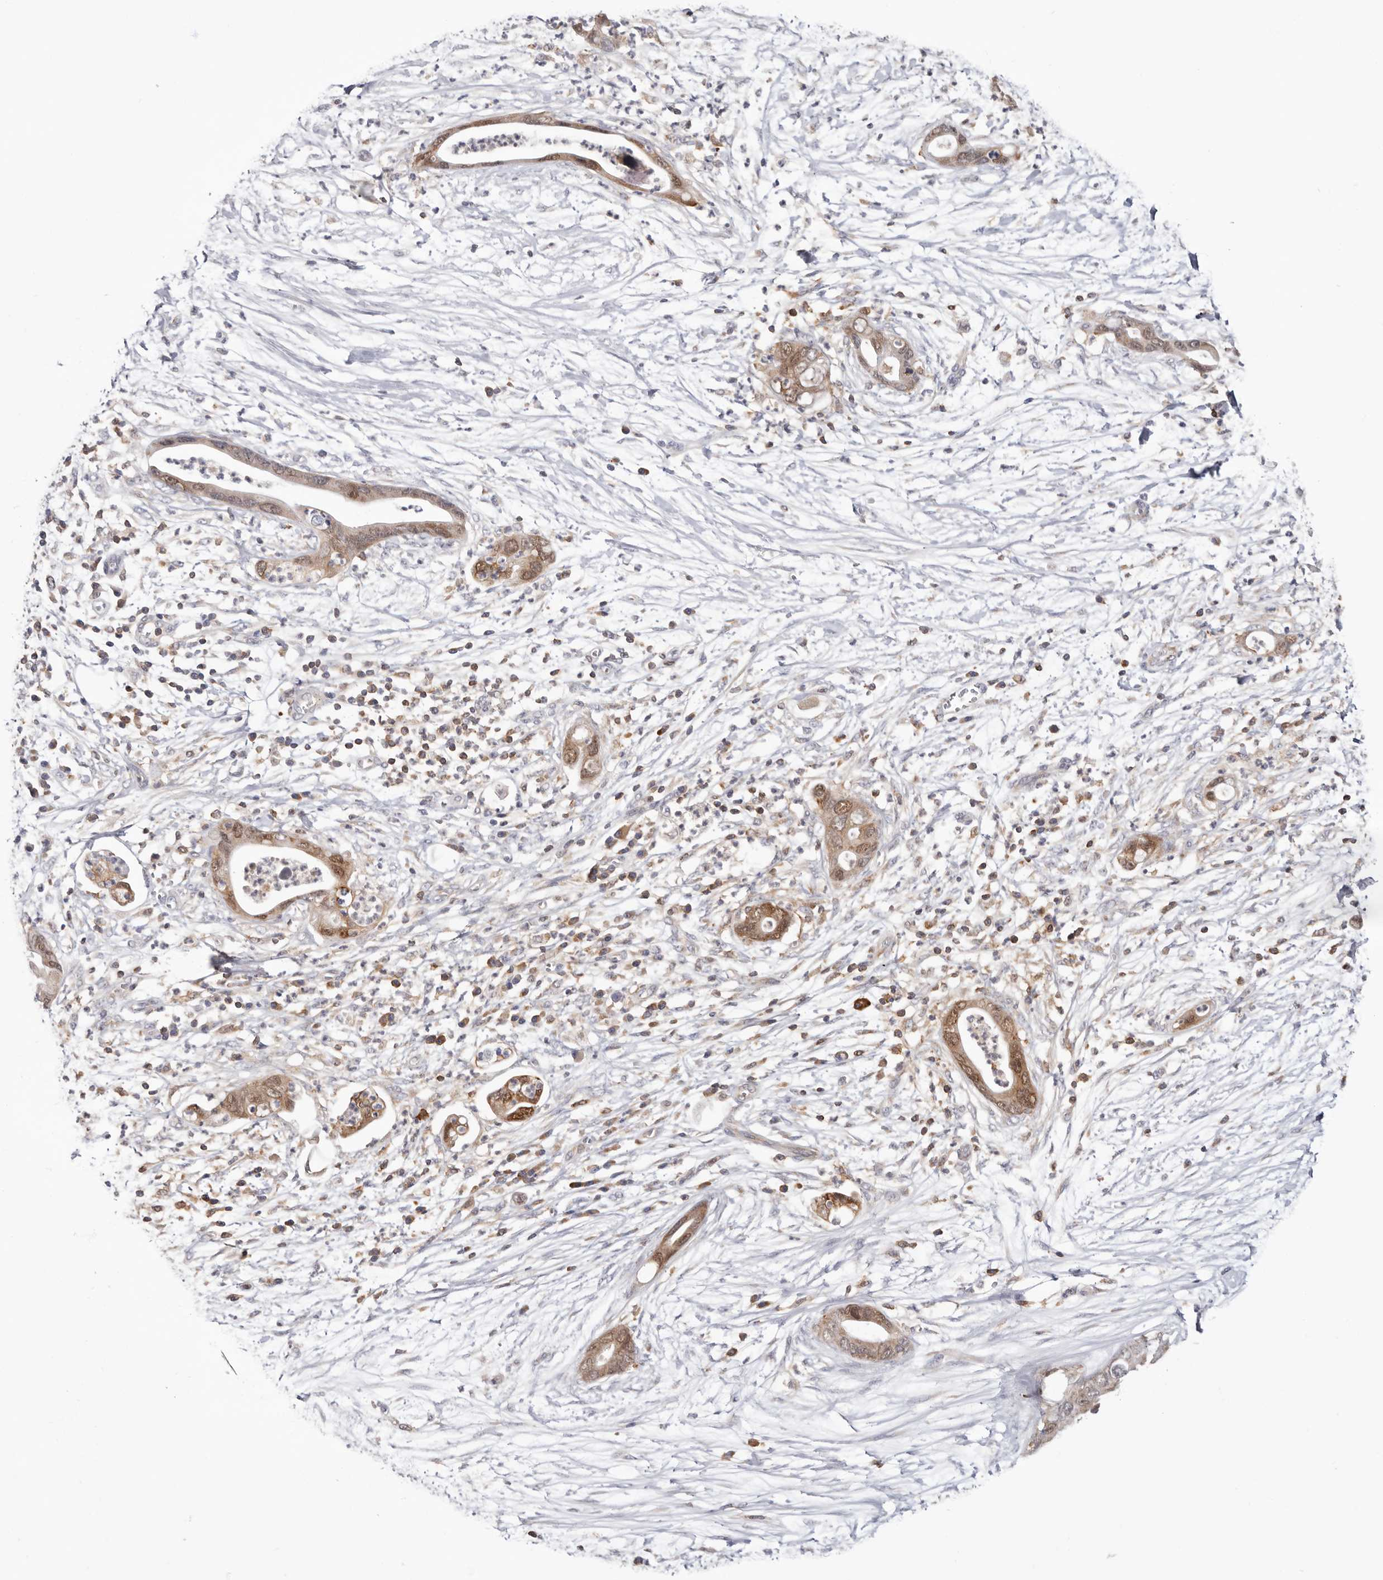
{"staining": {"intensity": "moderate", "quantity": "25%-75%", "location": "cytoplasmic/membranous,nuclear"}, "tissue": "pancreatic cancer", "cell_type": "Tumor cells", "image_type": "cancer", "snomed": [{"axis": "morphology", "description": "Adenocarcinoma, NOS"}, {"axis": "topography", "description": "Pancreas"}], "caption": "This micrograph displays immunohistochemistry (IHC) staining of human pancreatic adenocarcinoma, with medium moderate cytoplasmic/membranous and nuclear expression in about 25%-75% of tumor cells.", "gene": "RNF213", "patient": {"sex": "male", "age": 75}}